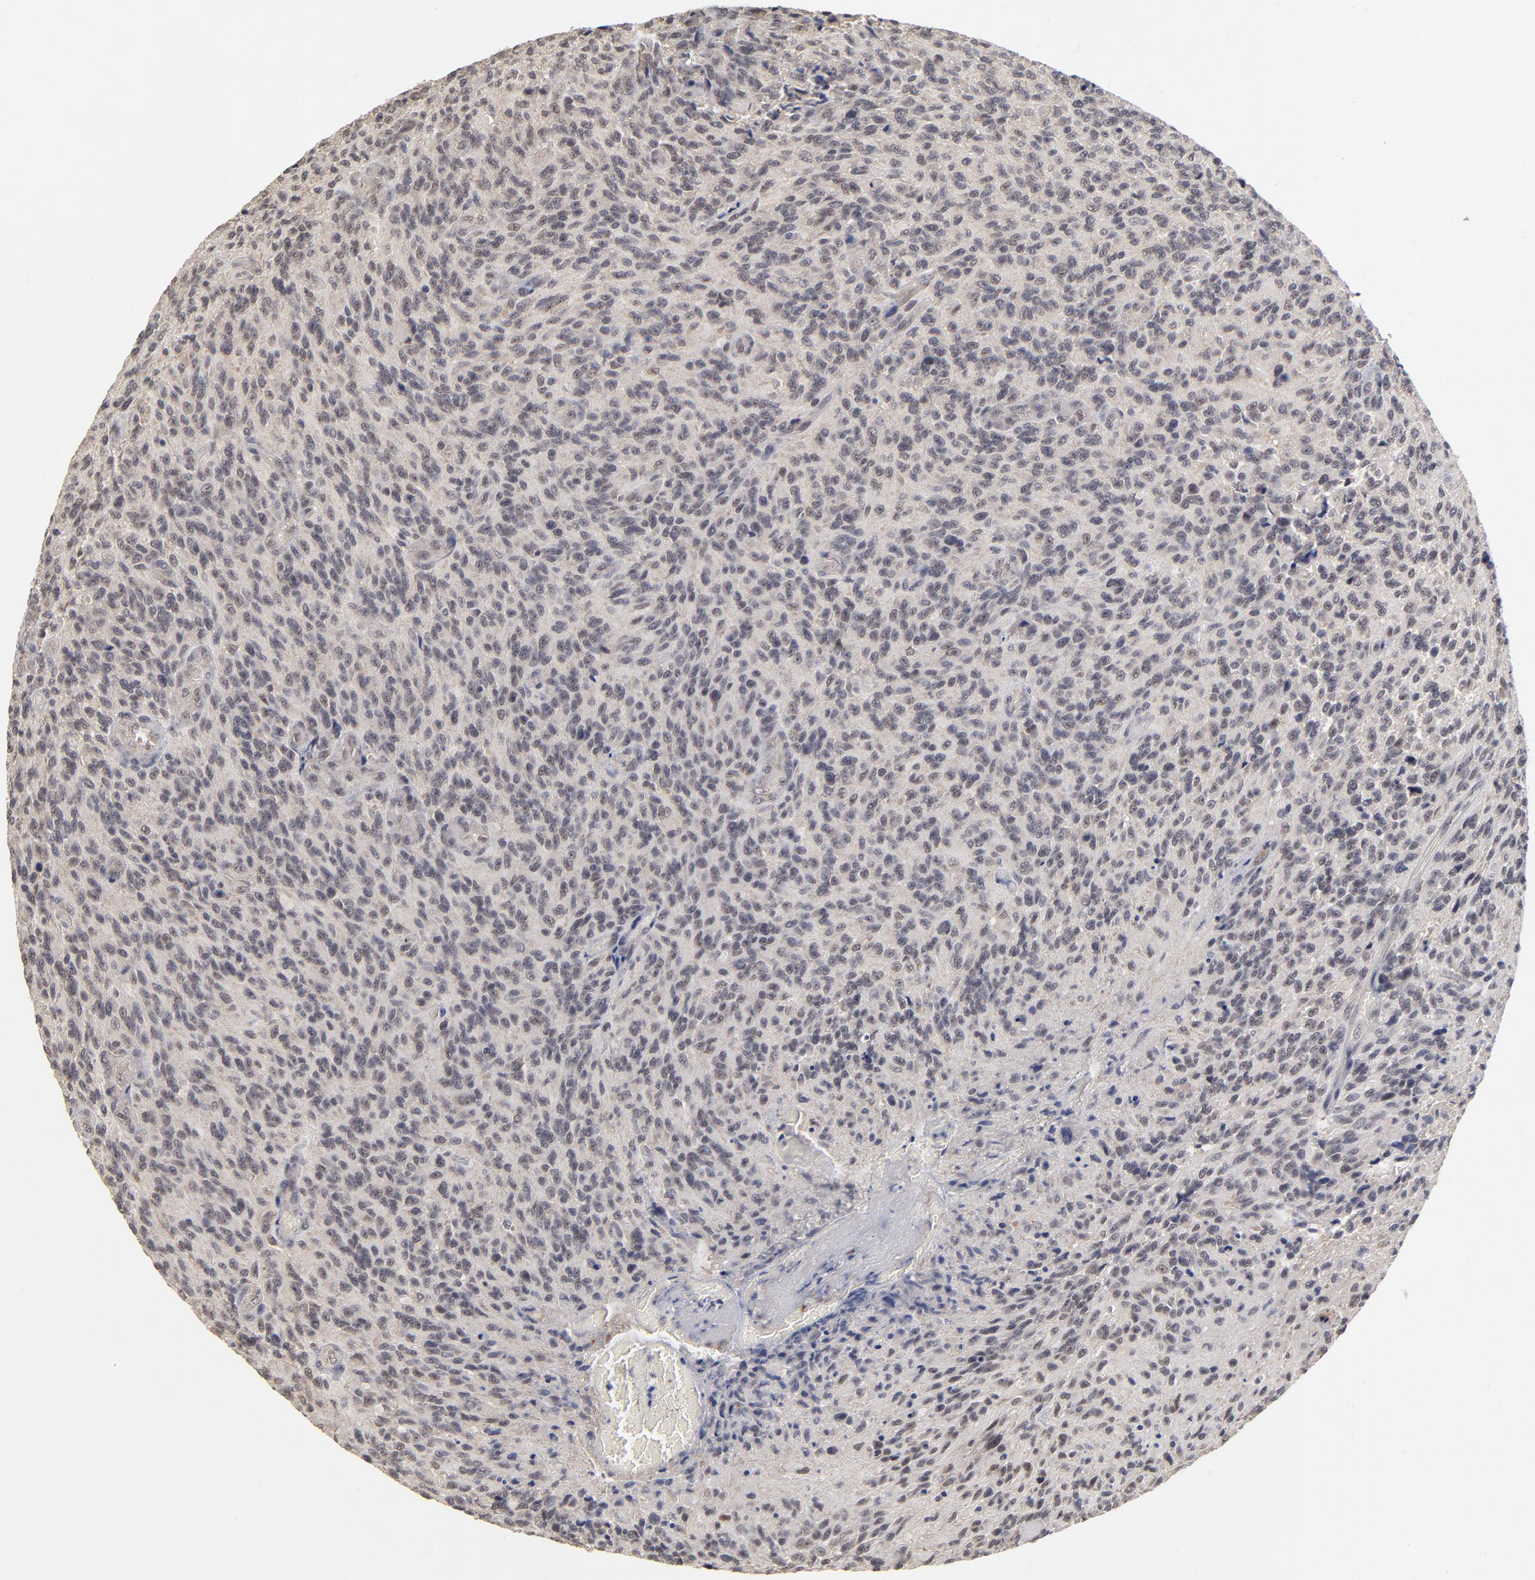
{"staining": {"intensity": "weak", "quantity": "<25%", "location": "nuclear"}, "tissue": "glioma", "cell_type": "Tumor cells", "image_type": "cancer", "snomed": [{"axis": "morphology", "description": "Normal tissue, NOS"}, {"axis": "morphology", "description": "Glioma, malignant, High grade"}, {"axis": "topography", "description": "Cerebral cortex"}], "caption": "Immunohistochemistry (IHC) image of malignant glioma (high-grade) stained for a protein (brown), which displays no expression in tumor cells.", "gene": "WSB1", "patient": {"sex": "male", "age": 56}}